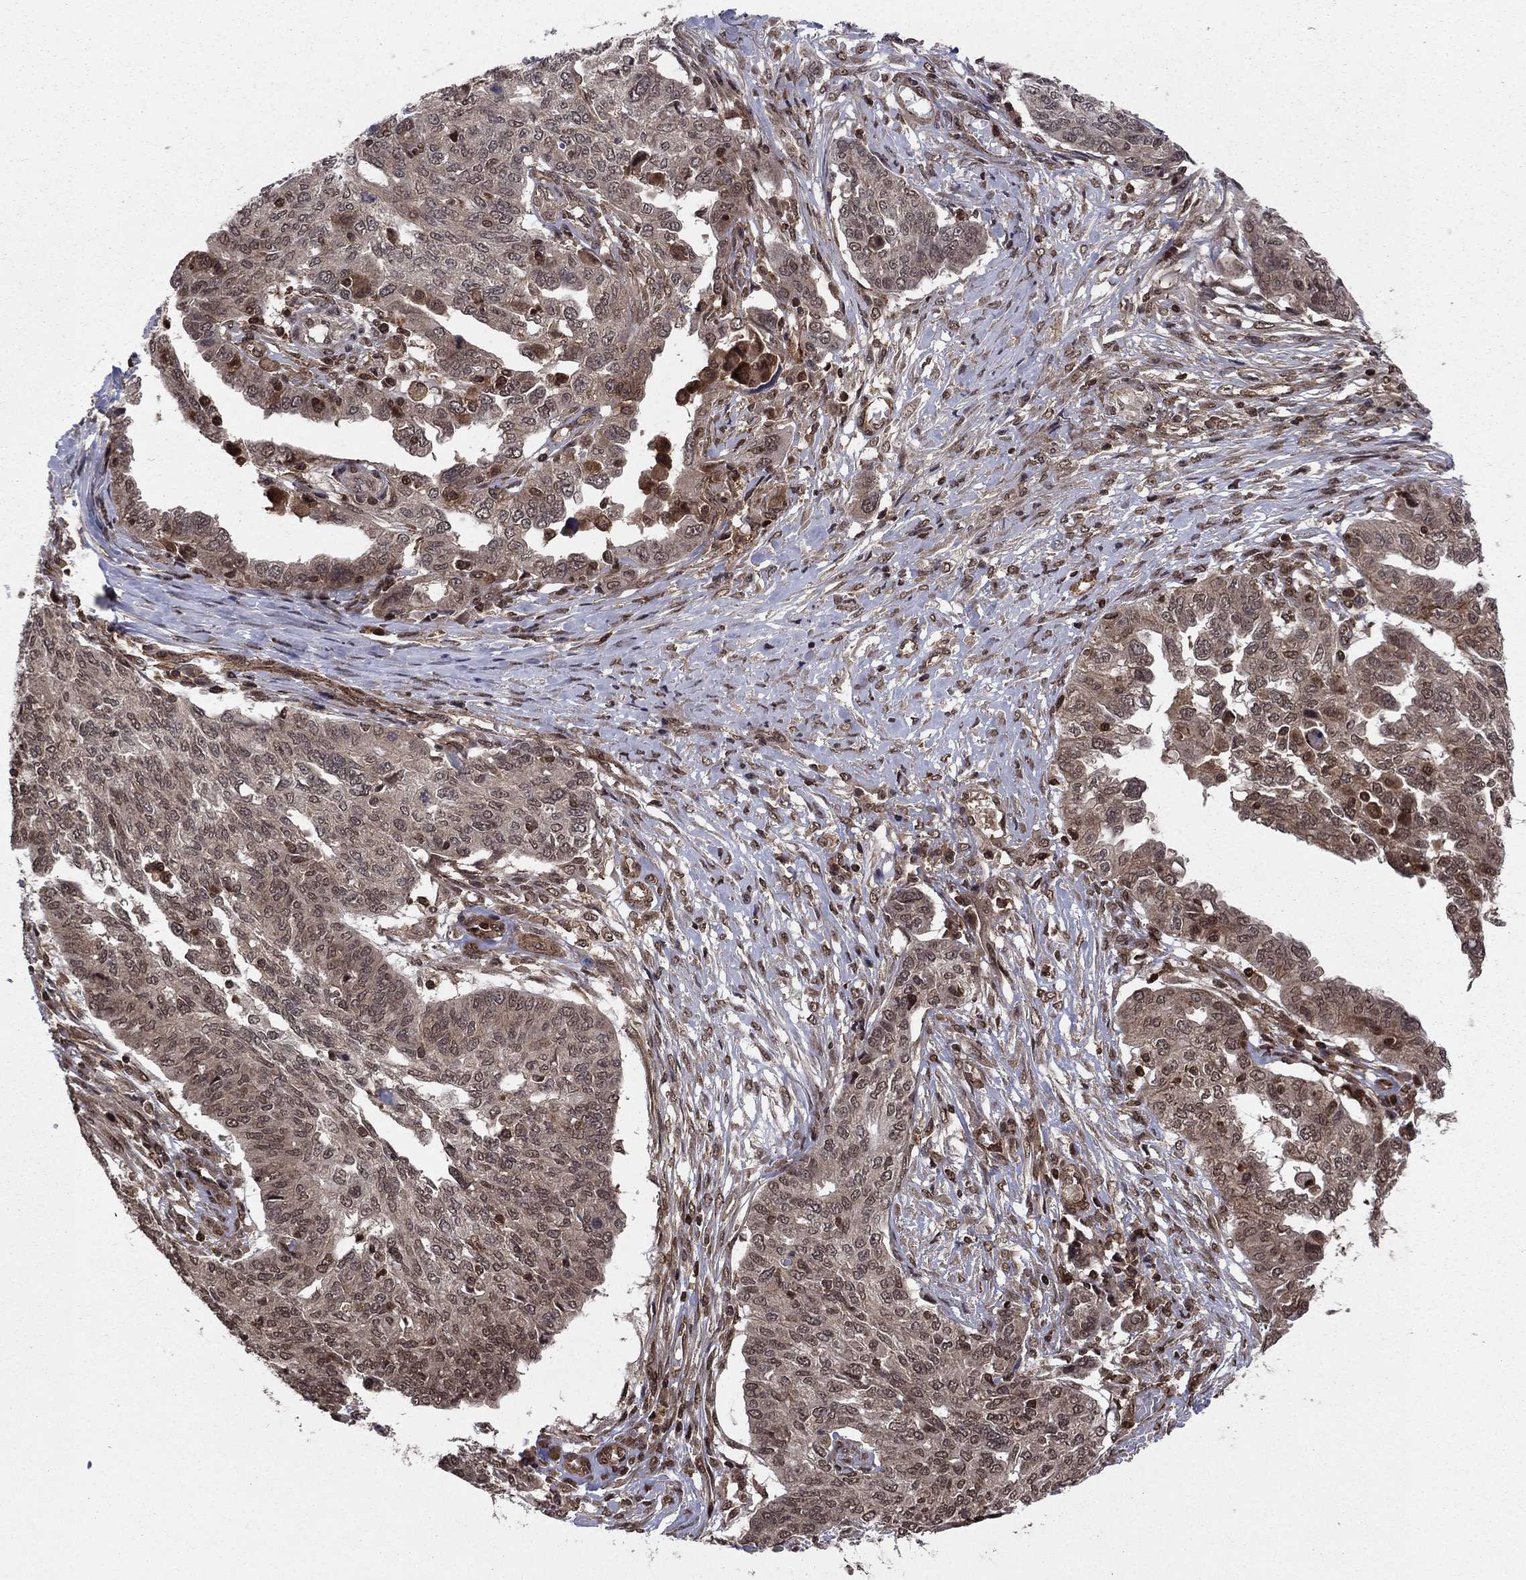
{"staining": {"intensity": "moderate", "quantity": "<25%", "location": "cytoplasmic/membranous"}, "tissue": "ovarian cancer", "cell_type": "Tumor cells", "image_type": "cancer", "snomed": [{"axis": "morphology", "description": "Cystadenocarcinoma, serous, NOS"}, {"axis": "topography", "description": "Ovary"}], "caption": "There is low levels of moderate cytoplasmic/membranous staining in tumor cells of ovarian serous cystadenocarcinoma, as demonstrated by immunohistochemical staining (brown color).", "gene": "SSX2IP", "patient": {"sex": "female", "age": 67}}